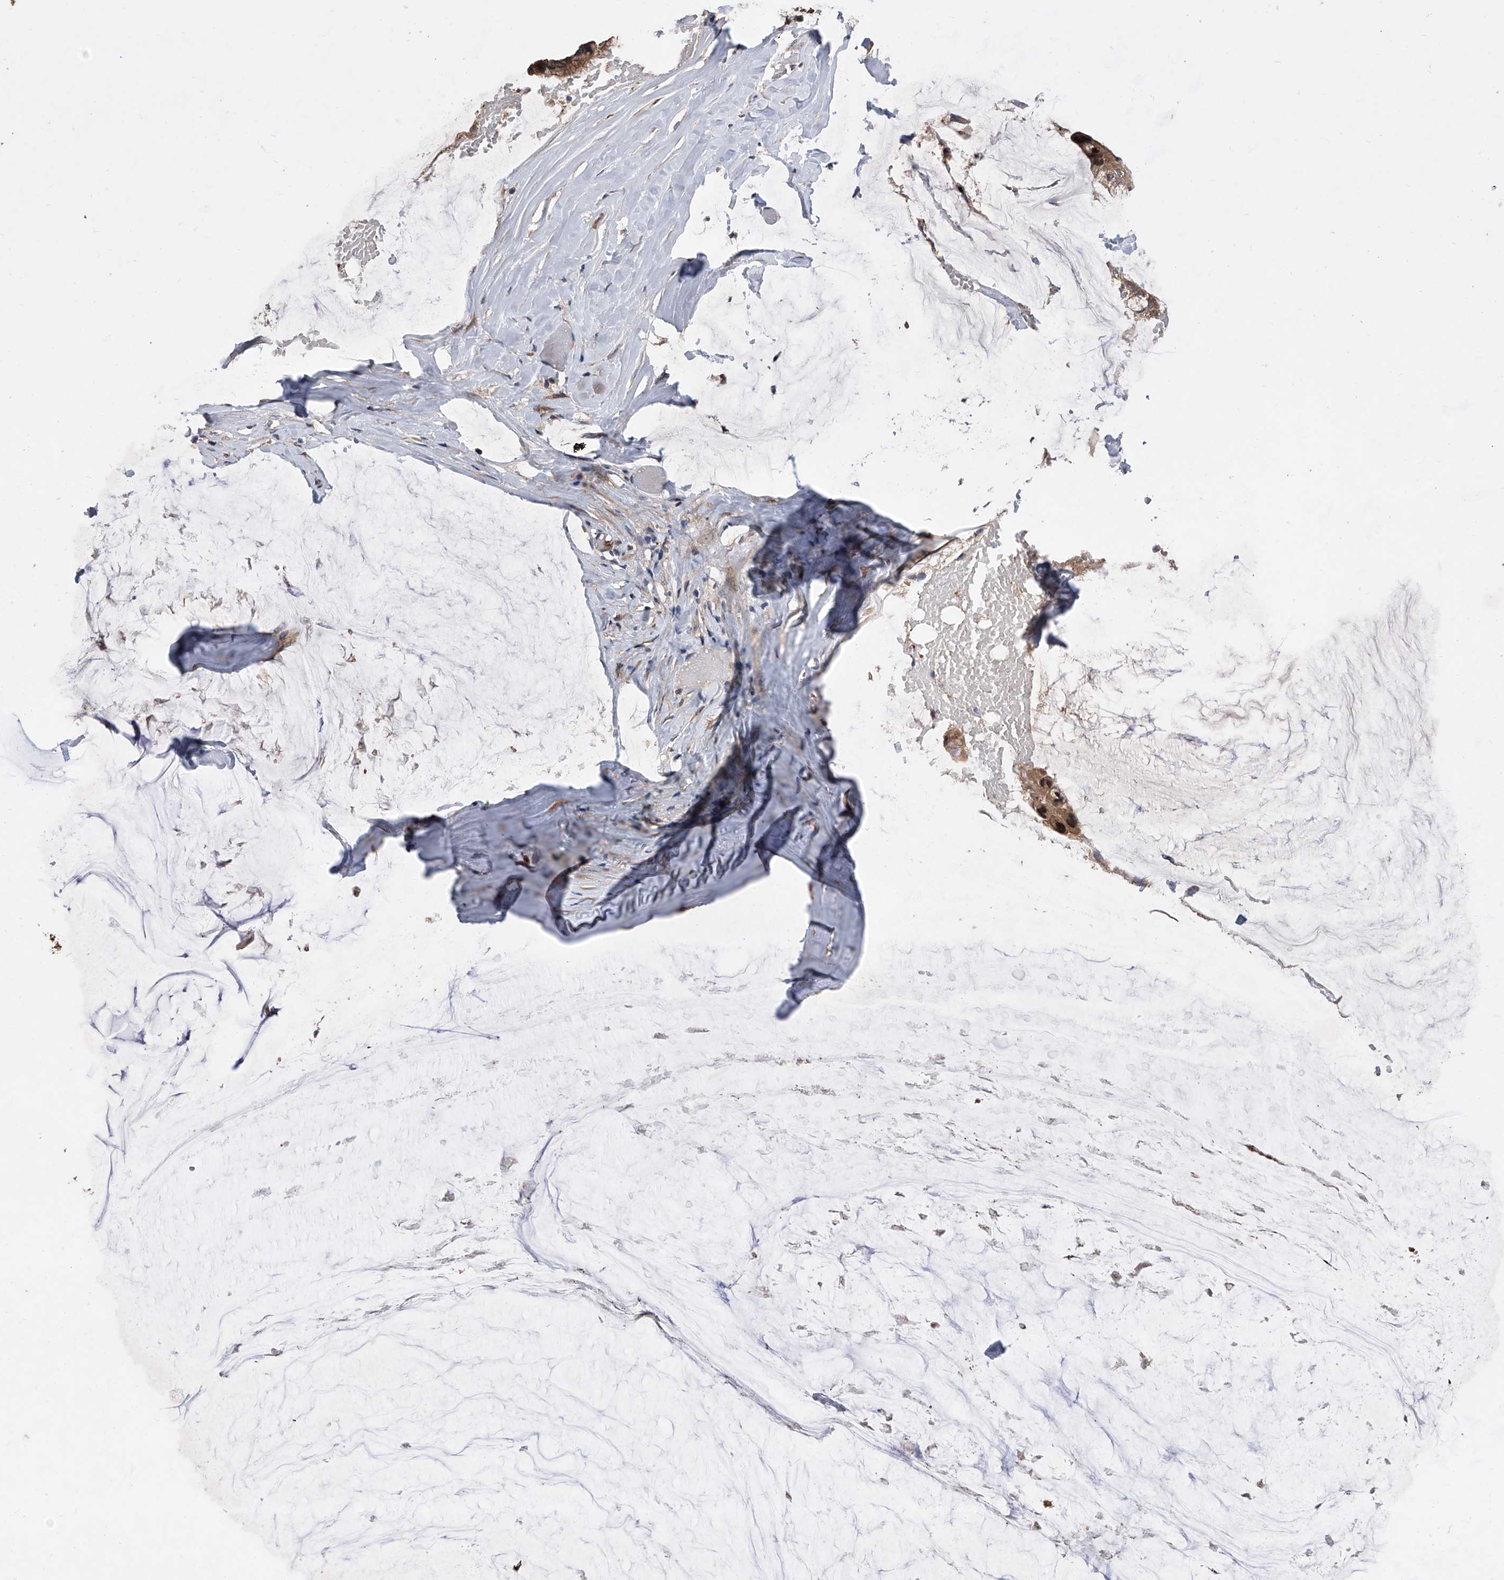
{"staining": {"intensity": "moderate", "quantity": ">75%", "location": "cytoplasmic/membranous,nuclear"}, "tissue": "ovarian cancer", "cell_type": "Tumor cells", "image_type": "cancer", "snomed": [{"axis": "morphology", "description": "Cystadenocarcinoma, mucinous, NOS"}, {"axis": "topography", "description": "Ovary"}], "caption": "The micrograph displays staining of ovarian mucinous cystadenocarcinoma, revealing moderate cytoplasmic/membranous and nuclear protein staining (brown color) within tumor cells. (IHC, brightfield microscopy, high magnification).", "gene": "BHLHE23", "patient": {"sex": "female", "age": 39}}